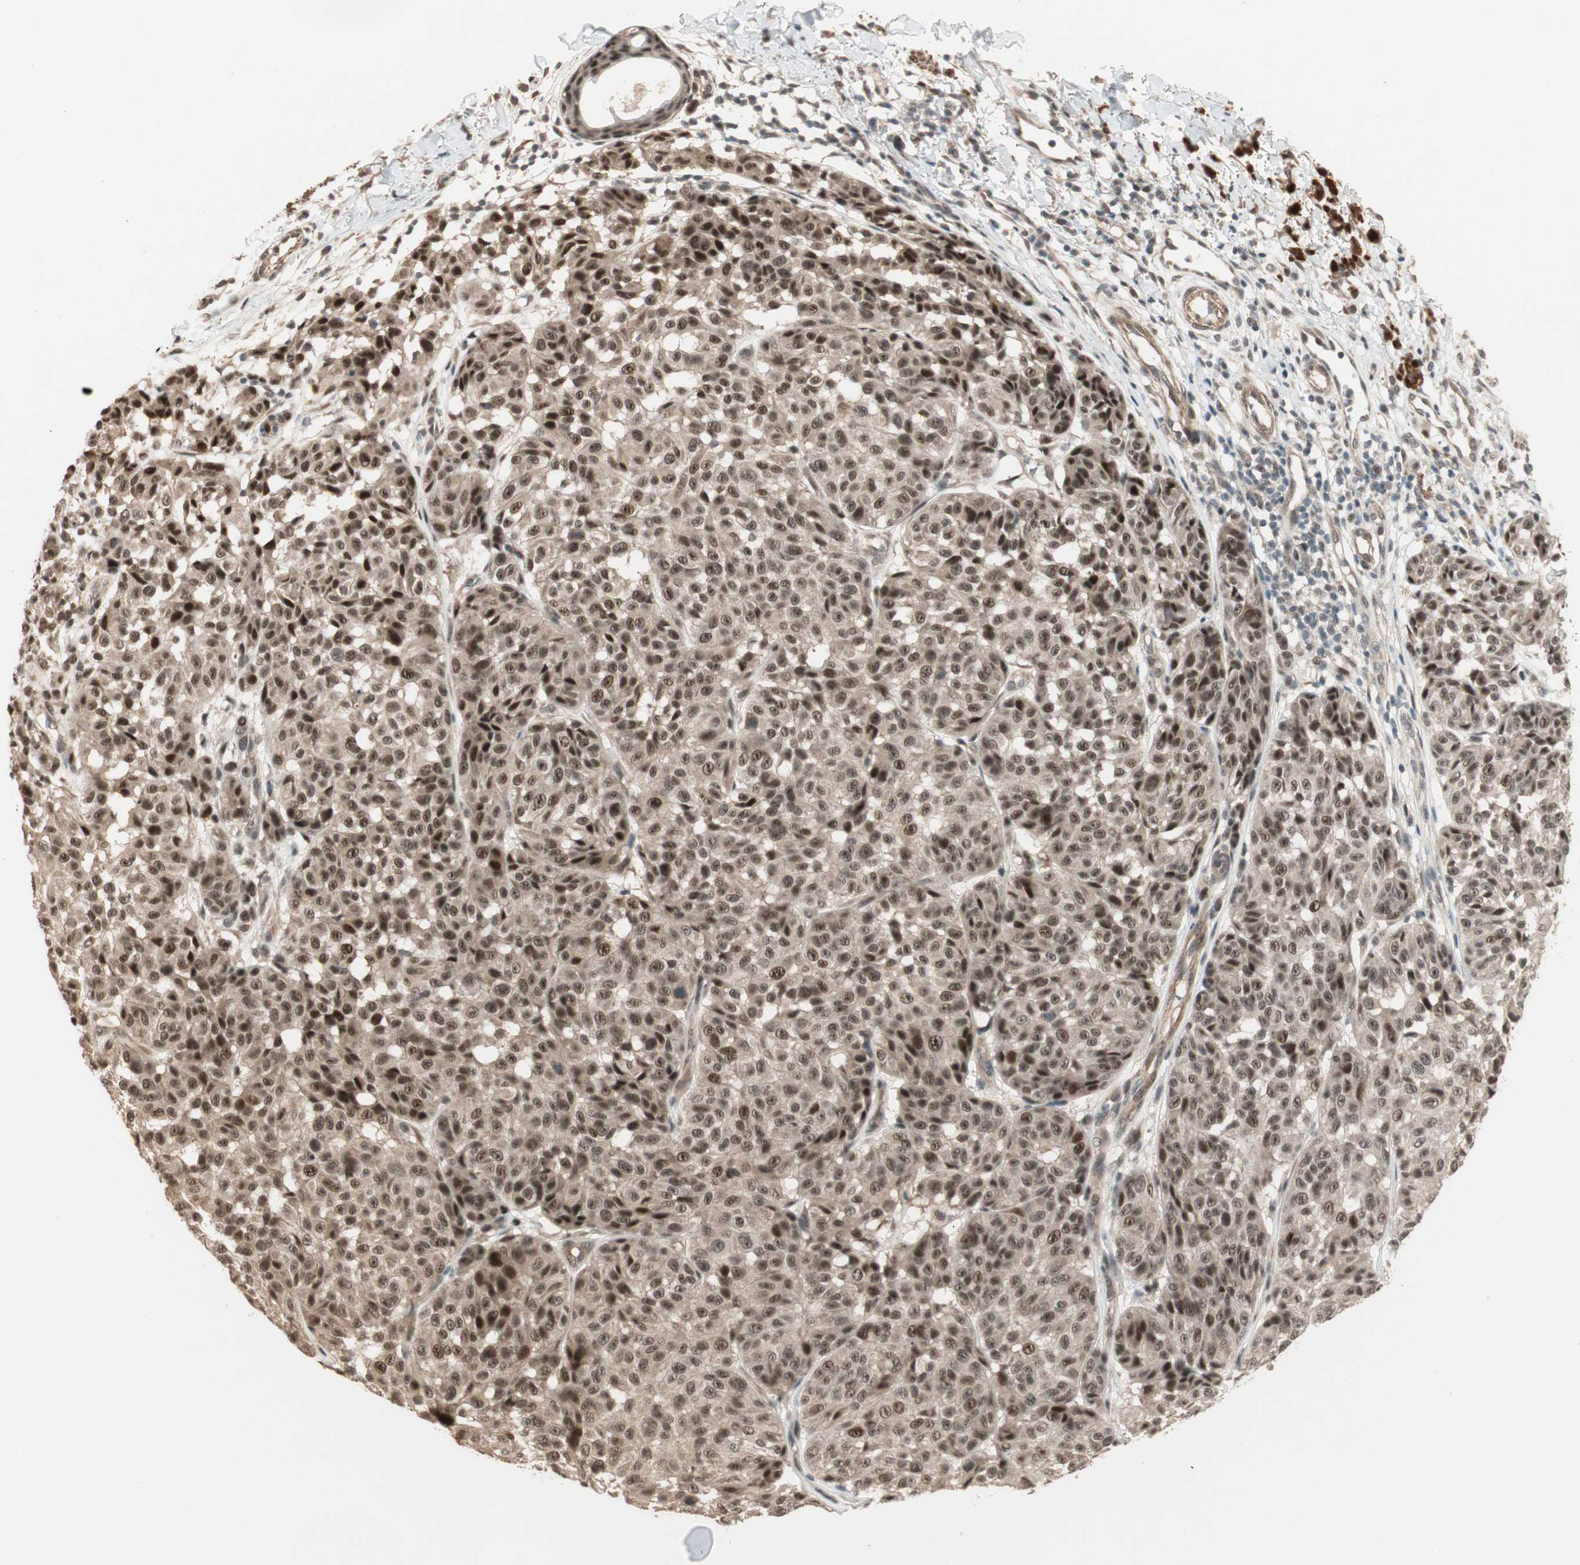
{"staining": {"intensity": "moderate", "quantity": ">75%", "location": "cytoplasmic/membranous,nuclear"}, "tissue": "melanoma", "cell_type": "Tumor cells", "image_type": "cancer", "snomed": [{"axis": "morphology", "description": "Malignant melanoma, NOS"}, {"axis": "topography", "description": "Skin"}], "caption": "Melanoma tissue reveals moderate cytoplasmic/membranous and nuclear staining in approximately >75% of tumor cells, visualized by immunohistochemistry.", "gene": "ZSCAN31", "patient": {"sex": "female", "age": 46}}